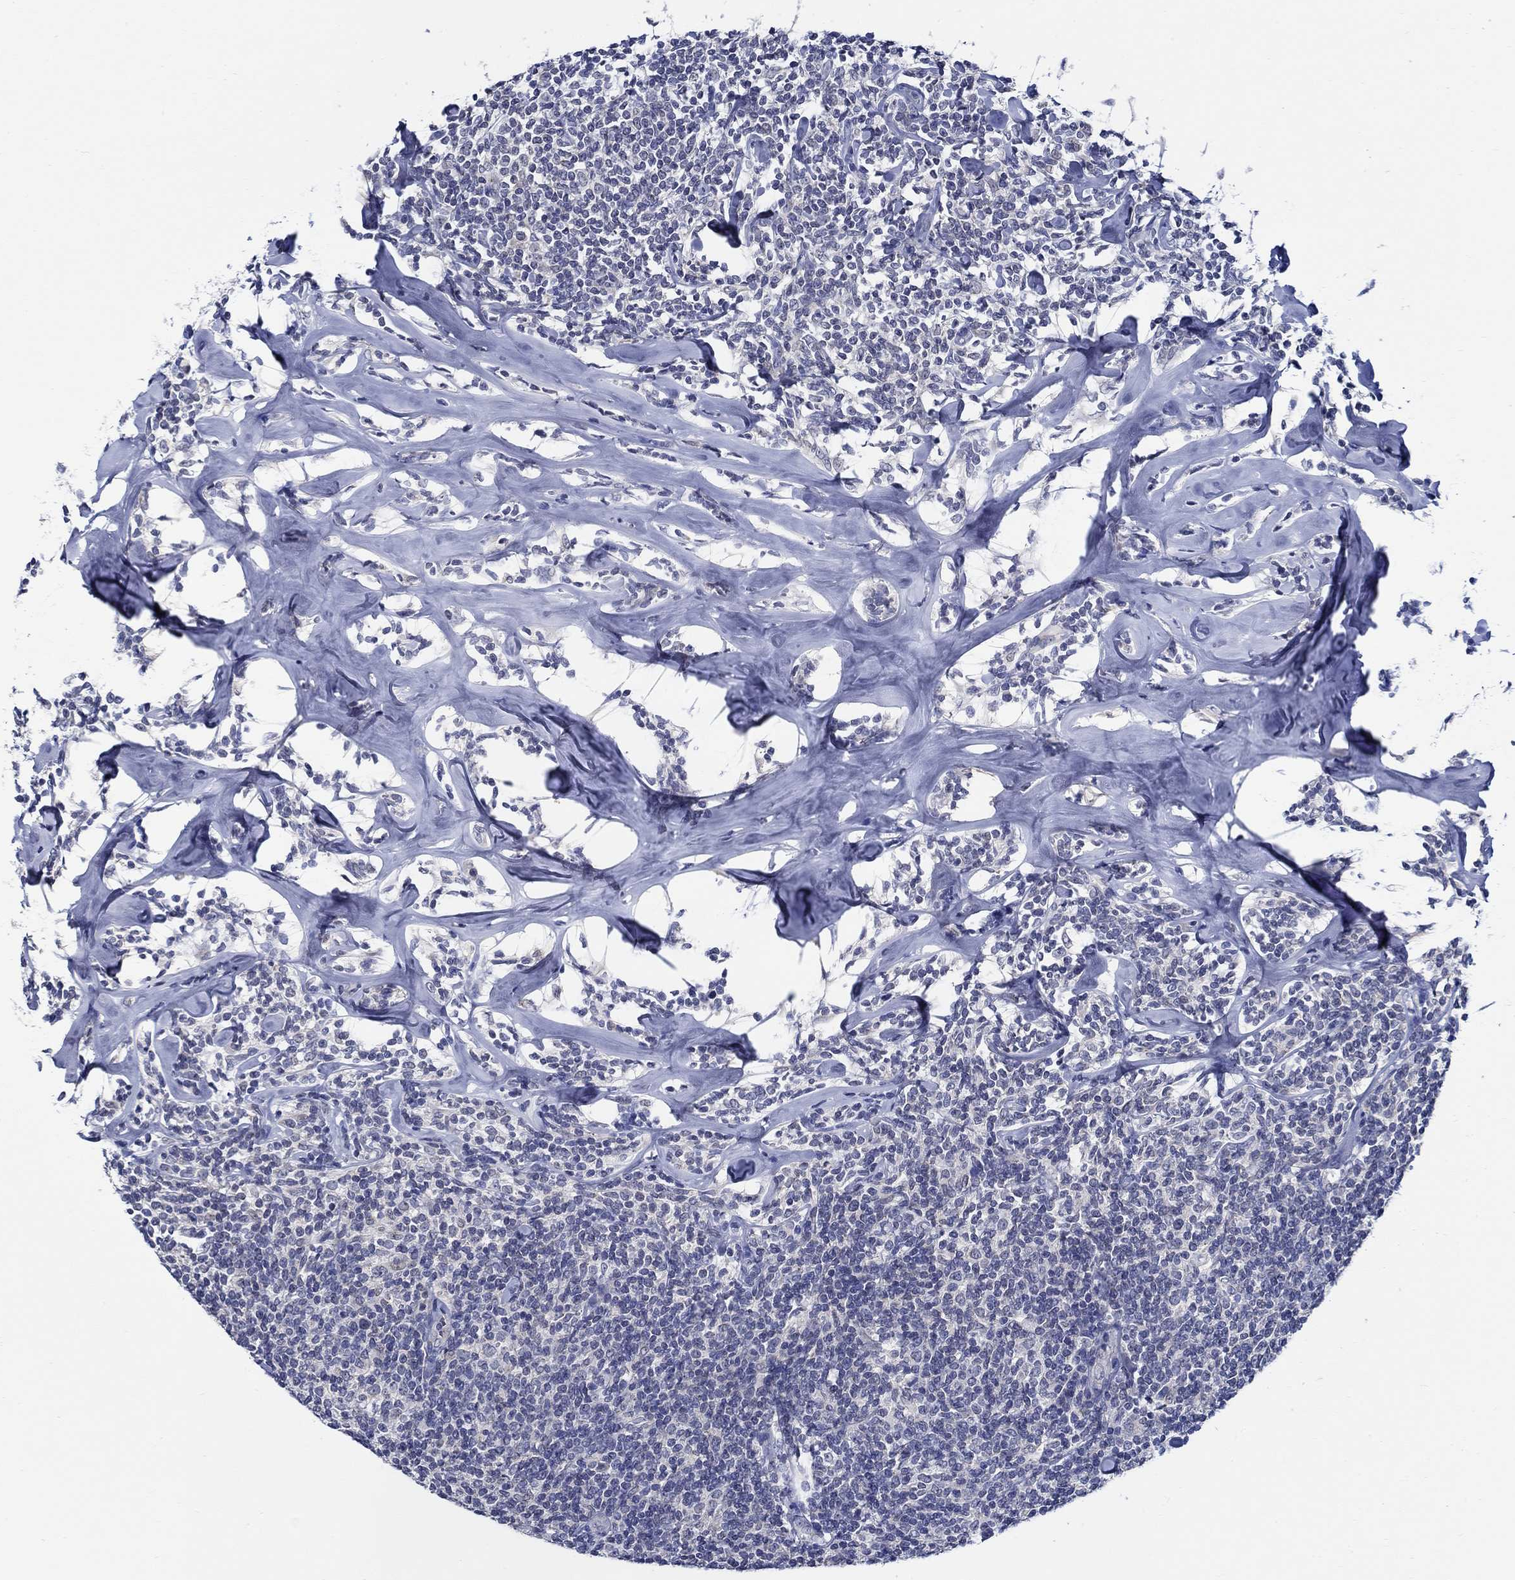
{"staining": {"intensity": "negative", "quantity": "none", "location": "none"}, "tissue": "lymphoma", "cell_type": "Tumor cells", "image_type": "cancer", "snomed": [{"axis": "morphology", "description": "Malignant lymphoma, non-Hodgkin's type, Low grade"}, {"axis": "topography", "description": "Lymph node"}], "caption": "Lymphoma was stained to show a protein in brown. There is no significant staining in tumor cells.", "gene": "ALOX12", "patient": {"sex": "female", "age": 56}}